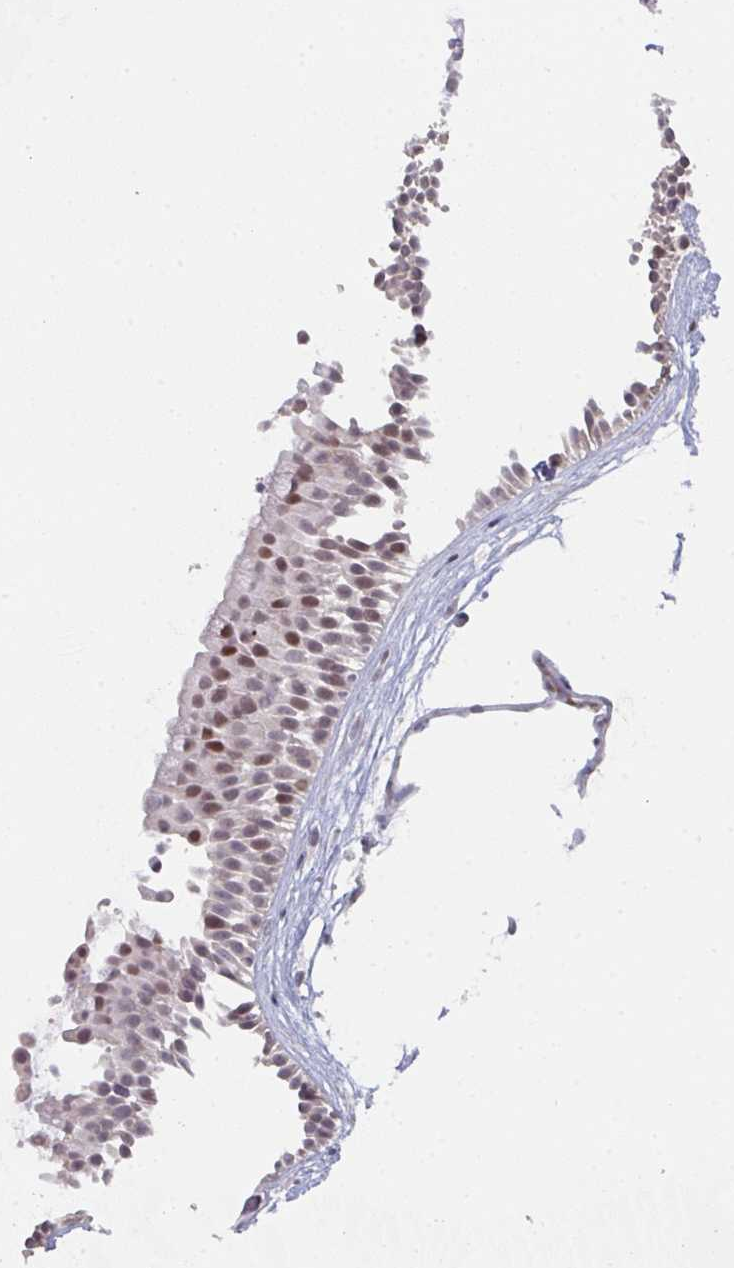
{"staining": {"intensity": "moderate", "quantity": "<25%", "location": "nuclear"}, "tissue": "nasopharynx", "cell_type": "Respiratory epithelial cells", "image_type": "normal", "snomed": [{"axis": "morphology", "description": "Normal tissue, NOS"}, {"axis": "topography", "description": "Nasopharynx"}], "caption": "Protein staining shows moderate nuclear staining in approximately <25% of respiratory epithelial cells in unremarkable nasopharynx.", "gene": "LIN54", "patient": {"sex": "male", "age": 56}}